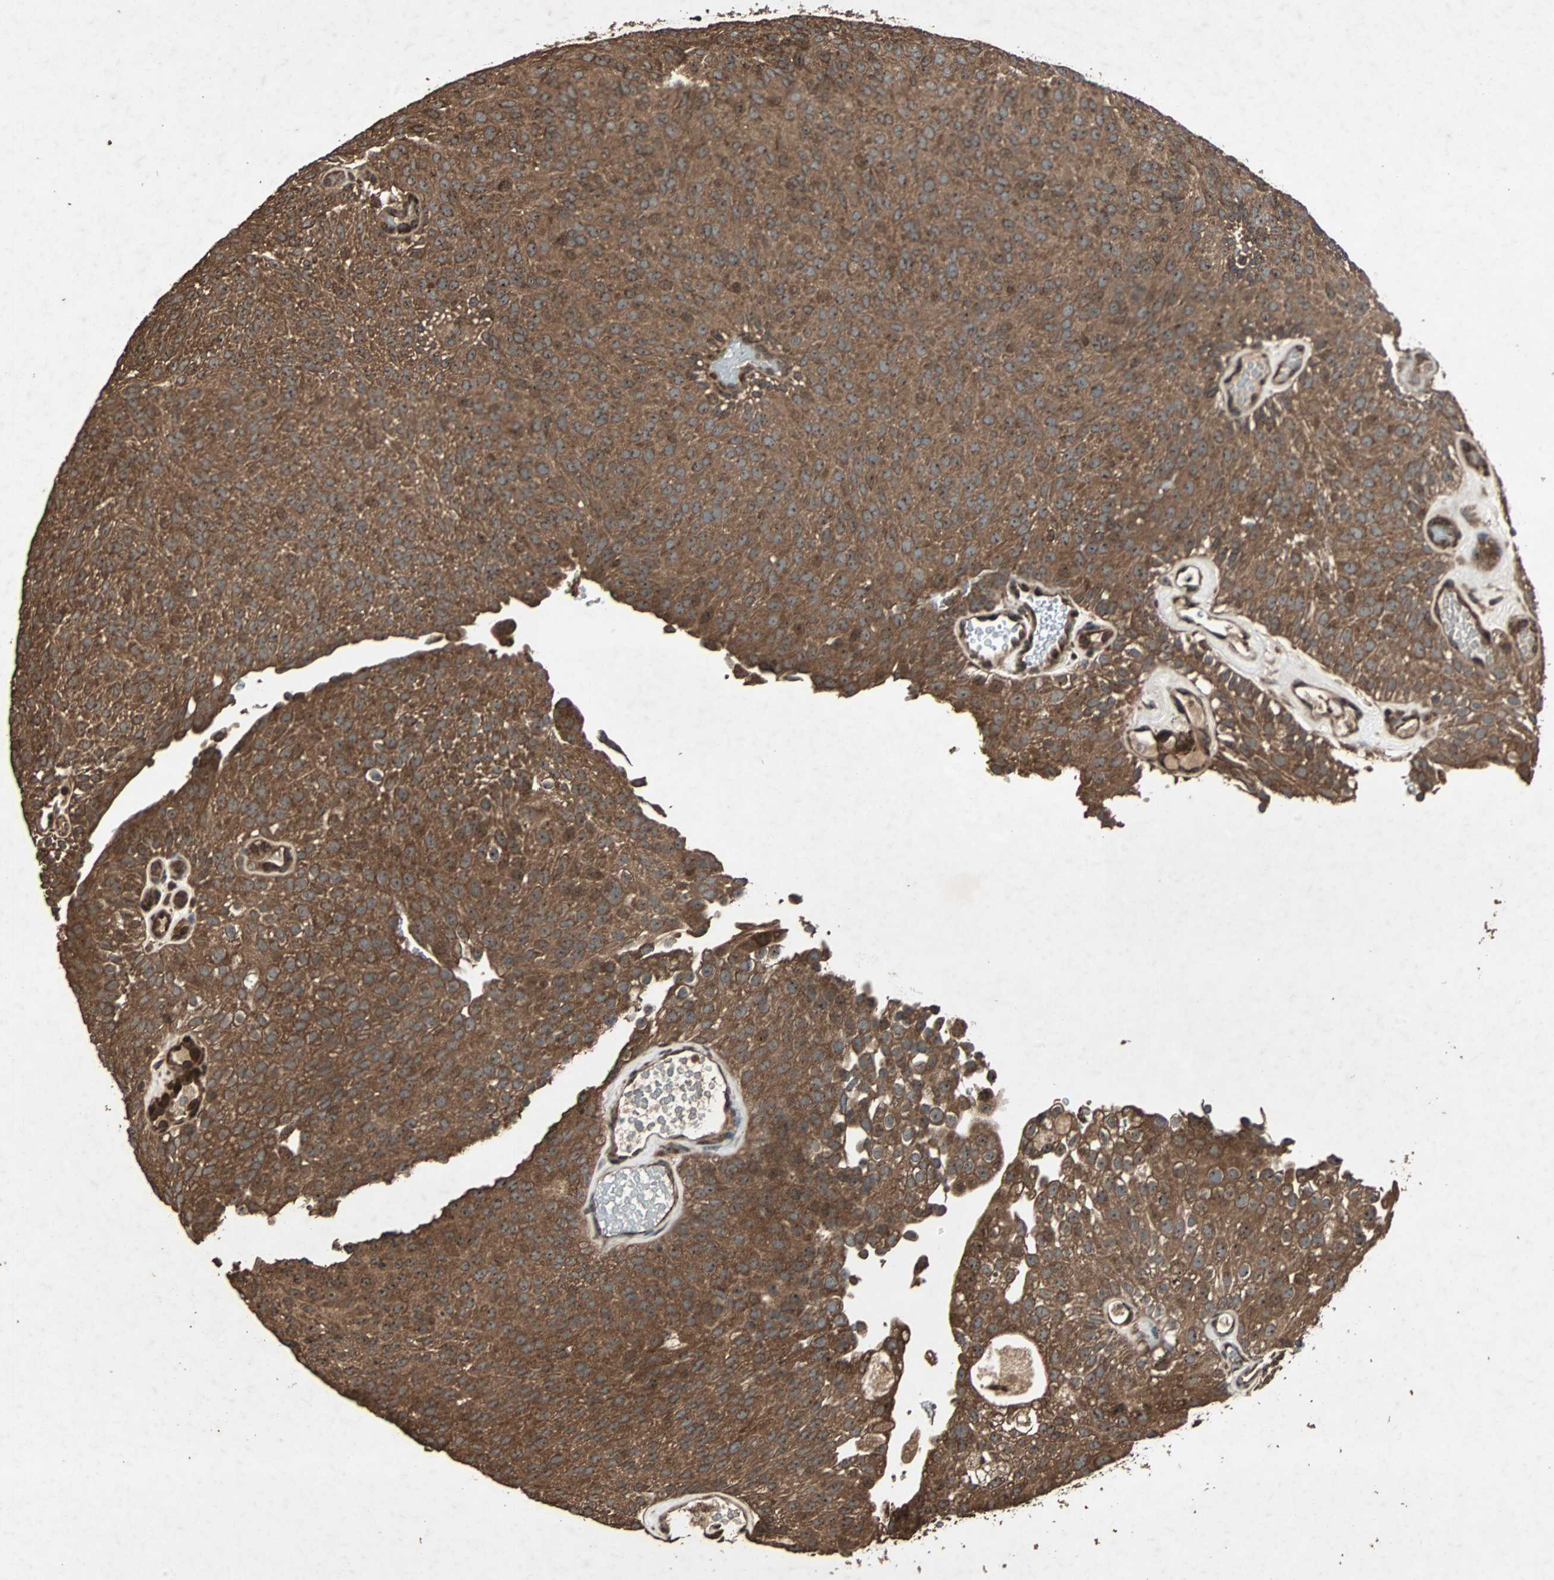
{"staining": {"intensity": "strong", "quantity": ">75%", "location": "cytoplasmic/membranous"}, "tissue": "urothelial cancer", "cell_type": "Tumor cells", "image_type": "cancer", "snomed": [{"axis": "morphology", "description": "Urothelial carcinoma, Low grade"}, {"axis": "topography", "description": "Urinary bladder"}], "caption": "IHC of urothelial carcinoma (low-grade) shows high levels of strong cytoplasmic/membranous staining in approximately >75% of tumor cells.", "gene": "LAMTOR5", "patient": {"sex": "male", "age": 78}}